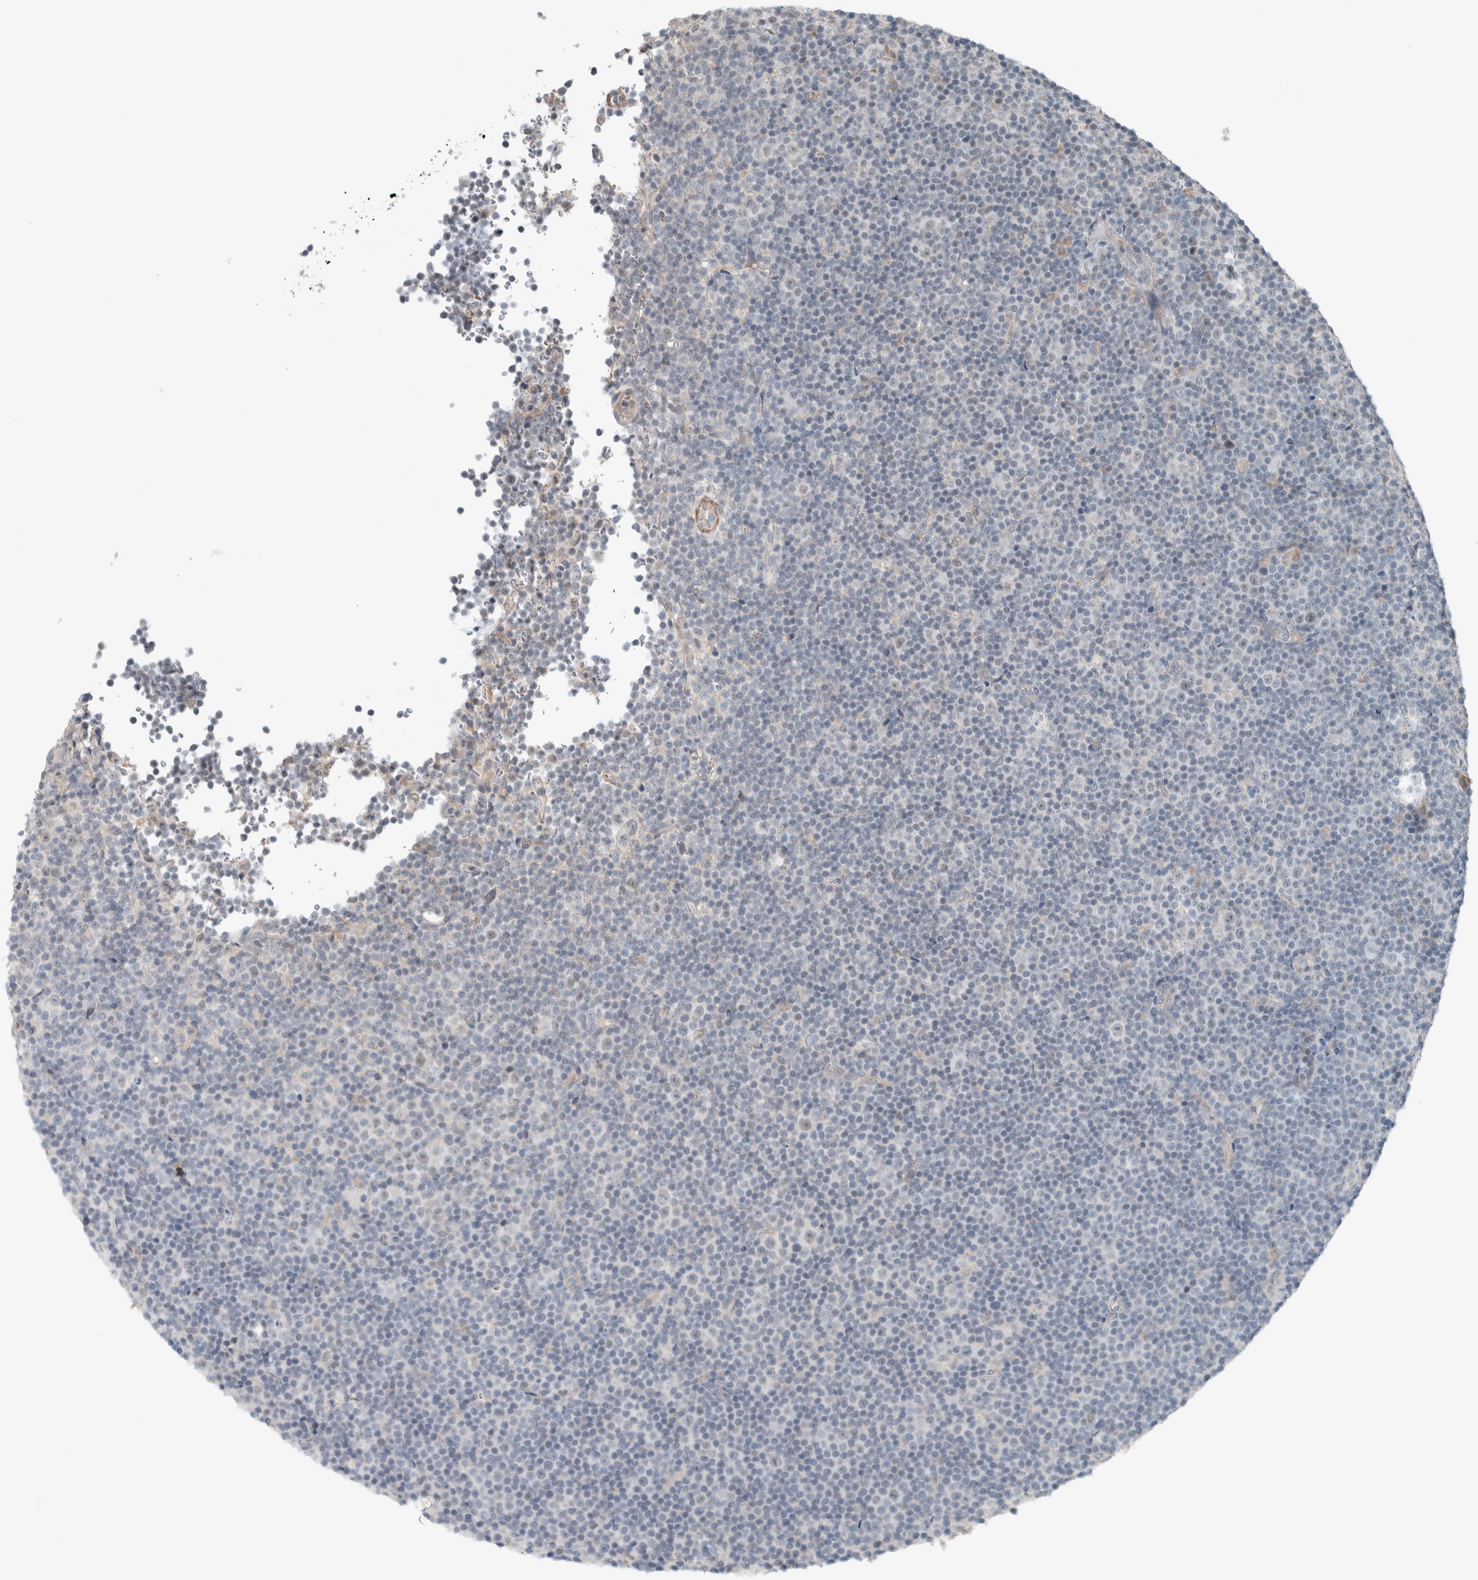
{"staining": {"intensity": "negative", "quantity": "none", "location": "none"}, "tissue": "lymphoma", "cell_type": "Tumor cells", "image_type": "cancer", "snomed": [{"axis": "morphology", "description": "Malignant lymphoma, non-Hodgkin's type, Low grade"}, {"axis": "topography", "description": "Lymph node"}], "caption": "DAB (3,3'-diaminobenzidine) immunohistochemical staining of human malignant lymphoma, non-Hodgkin's type (low-grade) exhibits no significant expression in tumor cells.", "gene": "JADE2", "patient": {"sex": "female", "age": 67}}